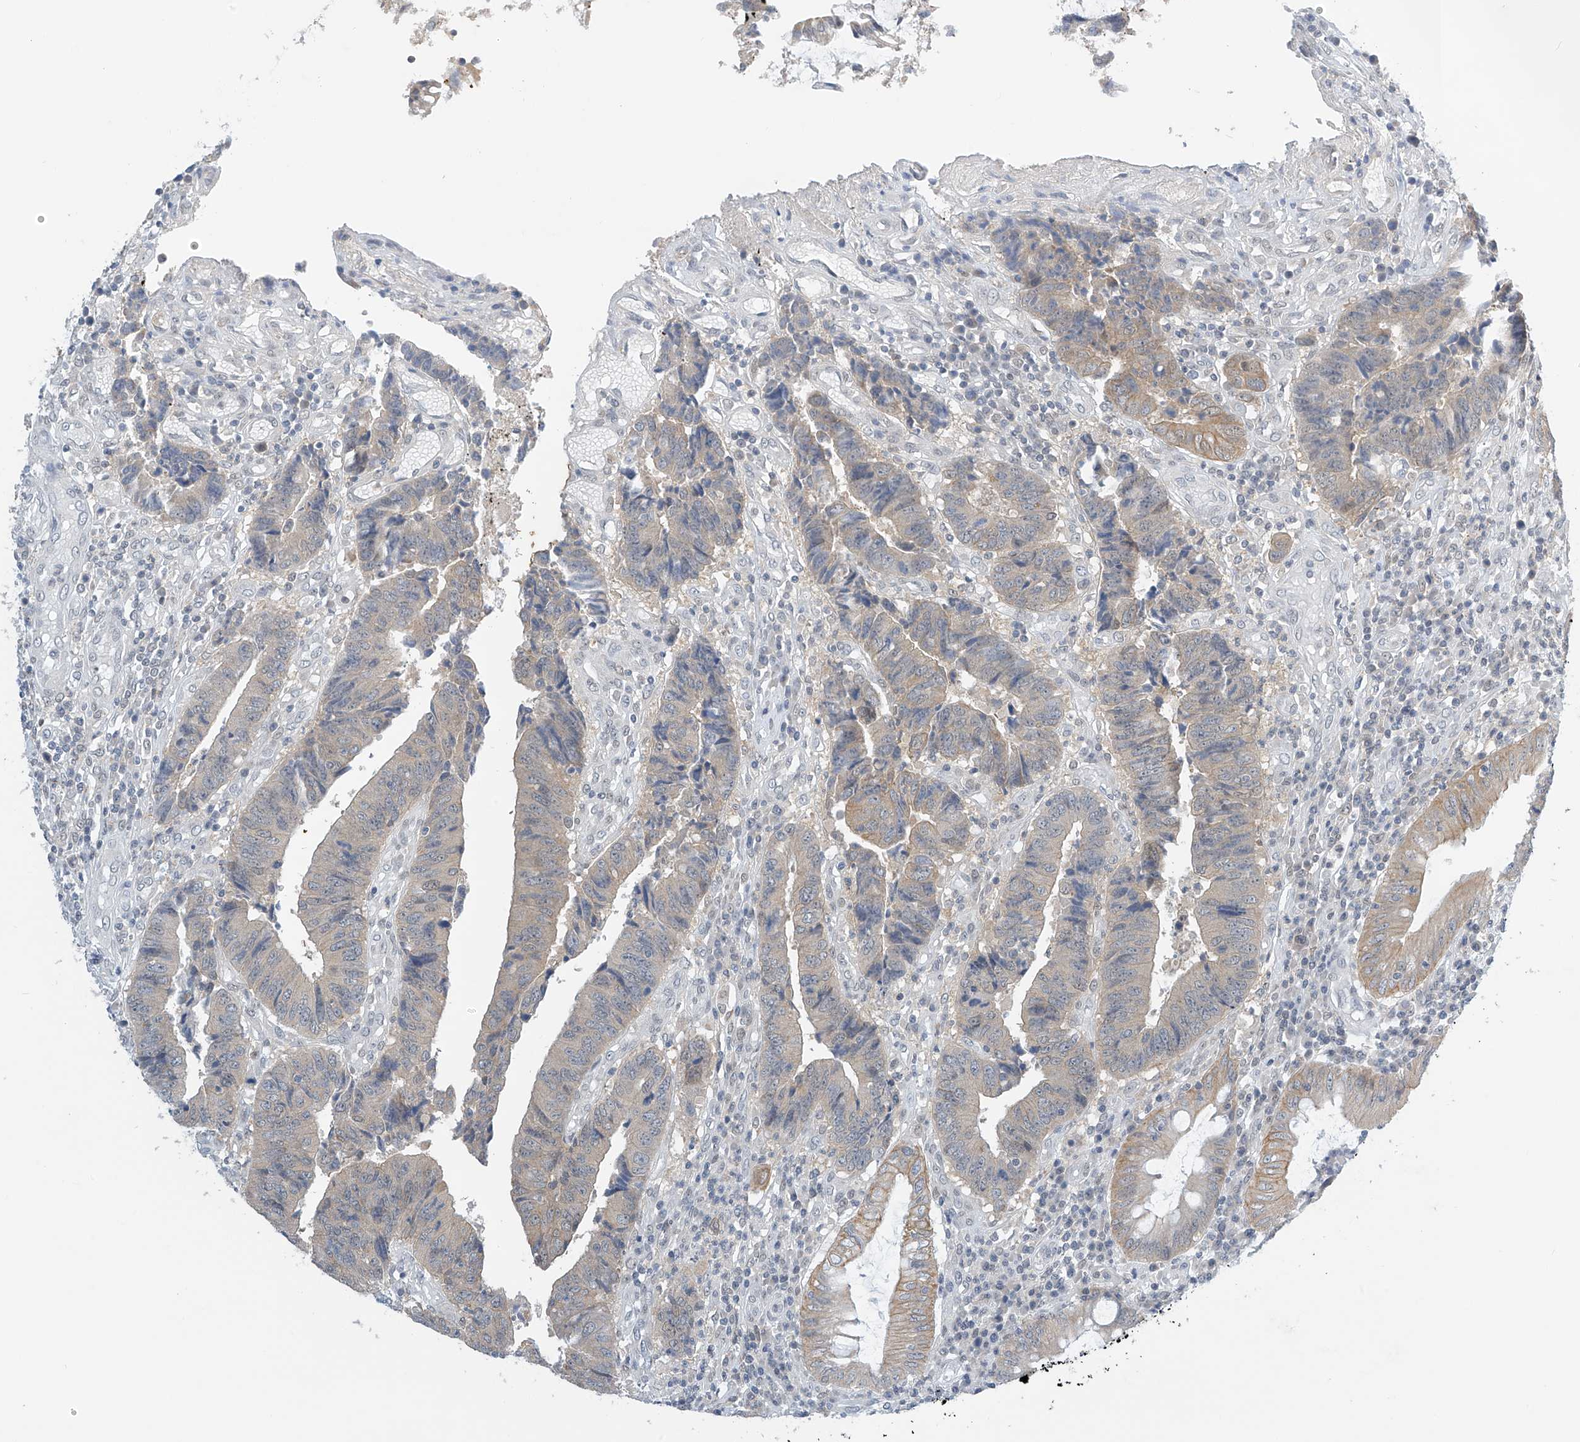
{"staining": {"intensity": "moderate", "quantity": "<25%", "location": "cytoplasmic/membranous"}, "tissue": "colorectal cancer", "cell_type": "Tumor cells", "image_type": "cancer", "snomed": [{"axis": "morphology", "description": "Adenocarcinoma, NOS"}, {"axis": "topography", "description": "Rectum"}], "caption": "Immunohistochemical staining of colorectal cancer (adenocarcinoma) shows low levels of moderate cytoplasmic/membranous protein staining in approximately <25% of tumor cells.", "gene": "APLF", "patient": {"sex": "male", "age": 84}}